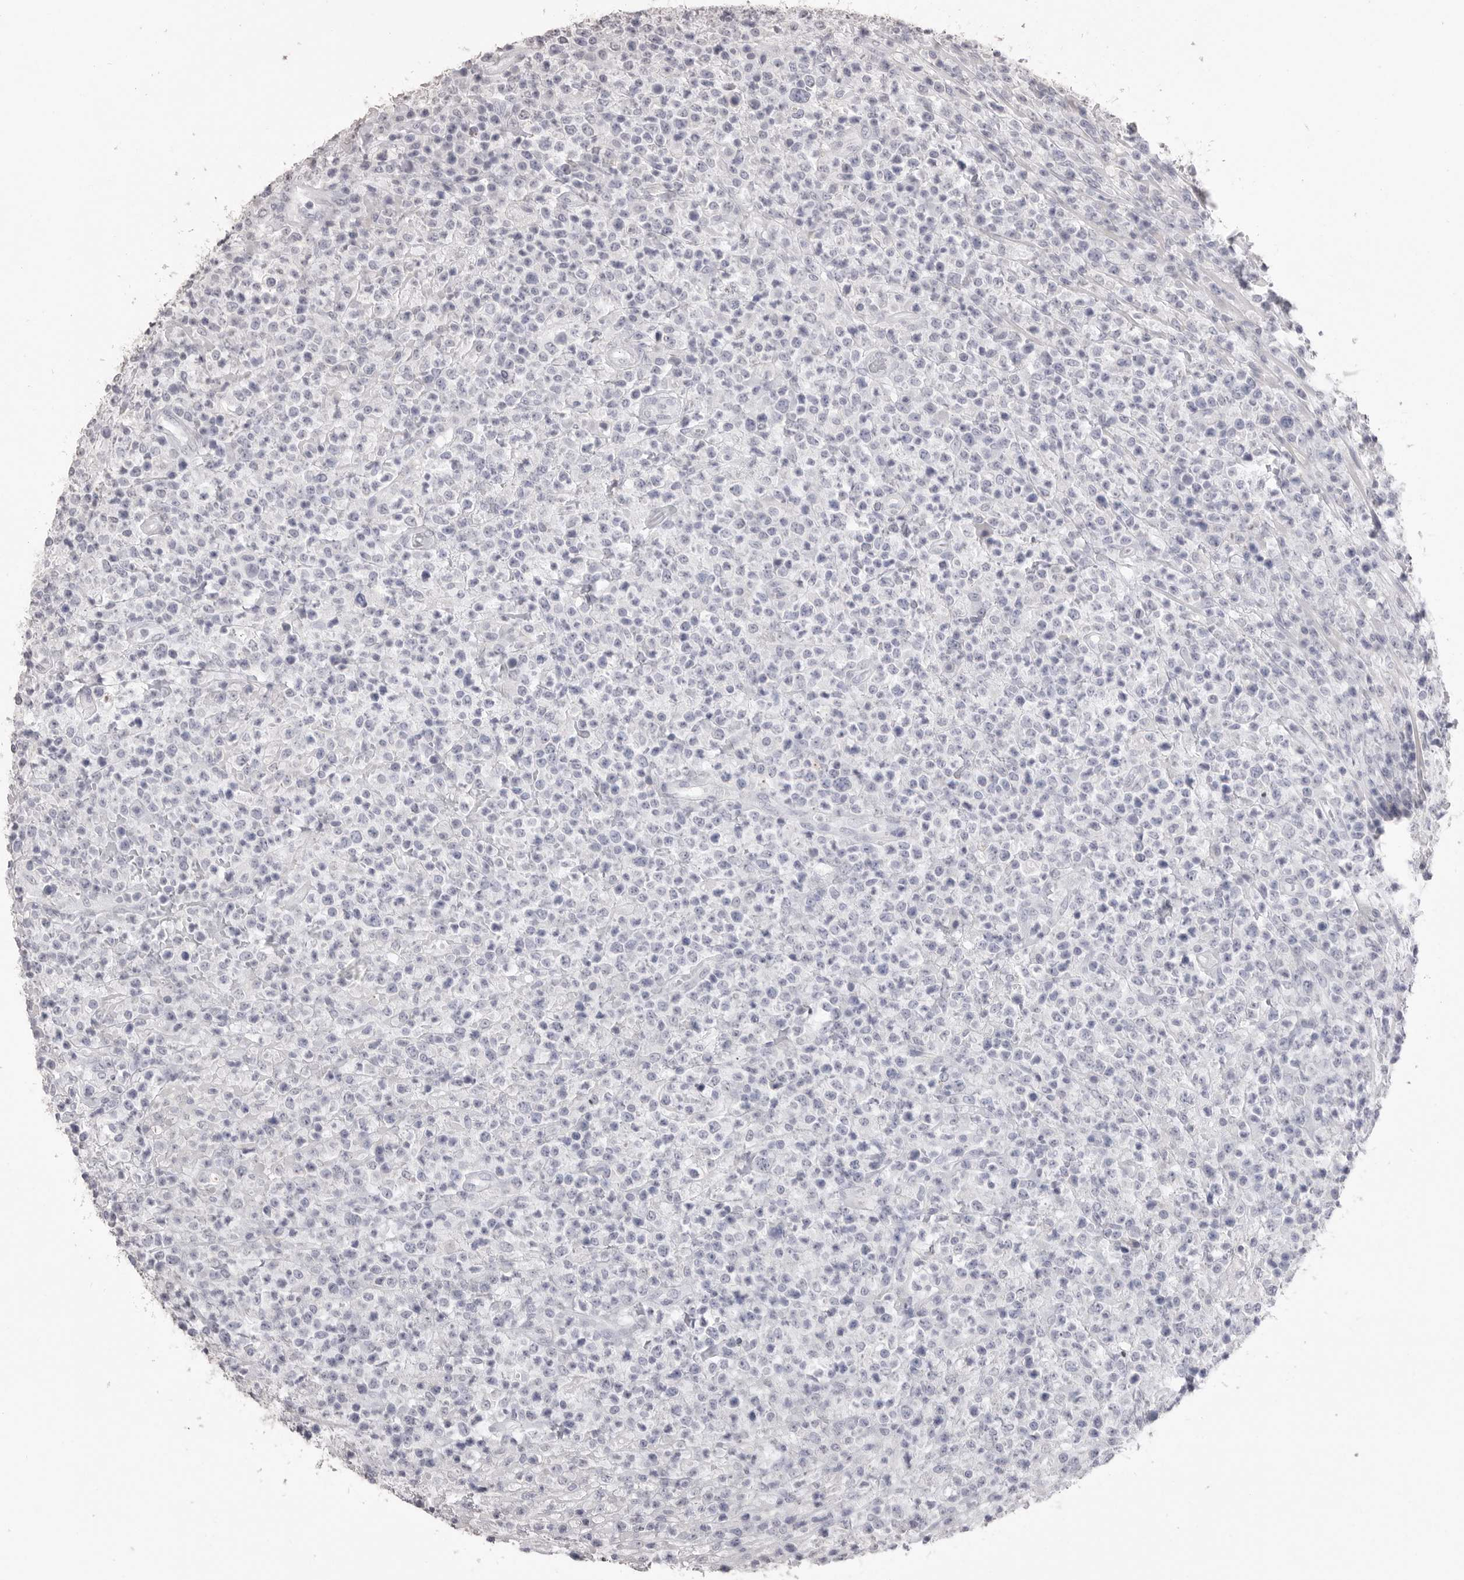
{"staining": {"intensity": "negative", "quantity": "none", "location": "none"}, "tissue": "lymphoma", "cell_type": "Tumor cells", "image_type": "cancer", "snomed": [{"axis": "morphology", "description": "Malignant lymphoma, non-Hodgkin's type, High grade"}, {"axis": "topography", "description": "Colon"}], "caption": "Lymphoma stained for a protein using IHC exhibits no staining tumor cells.", "gene": "ICAM5", "patient": {"sex": "female", "age": 53}}